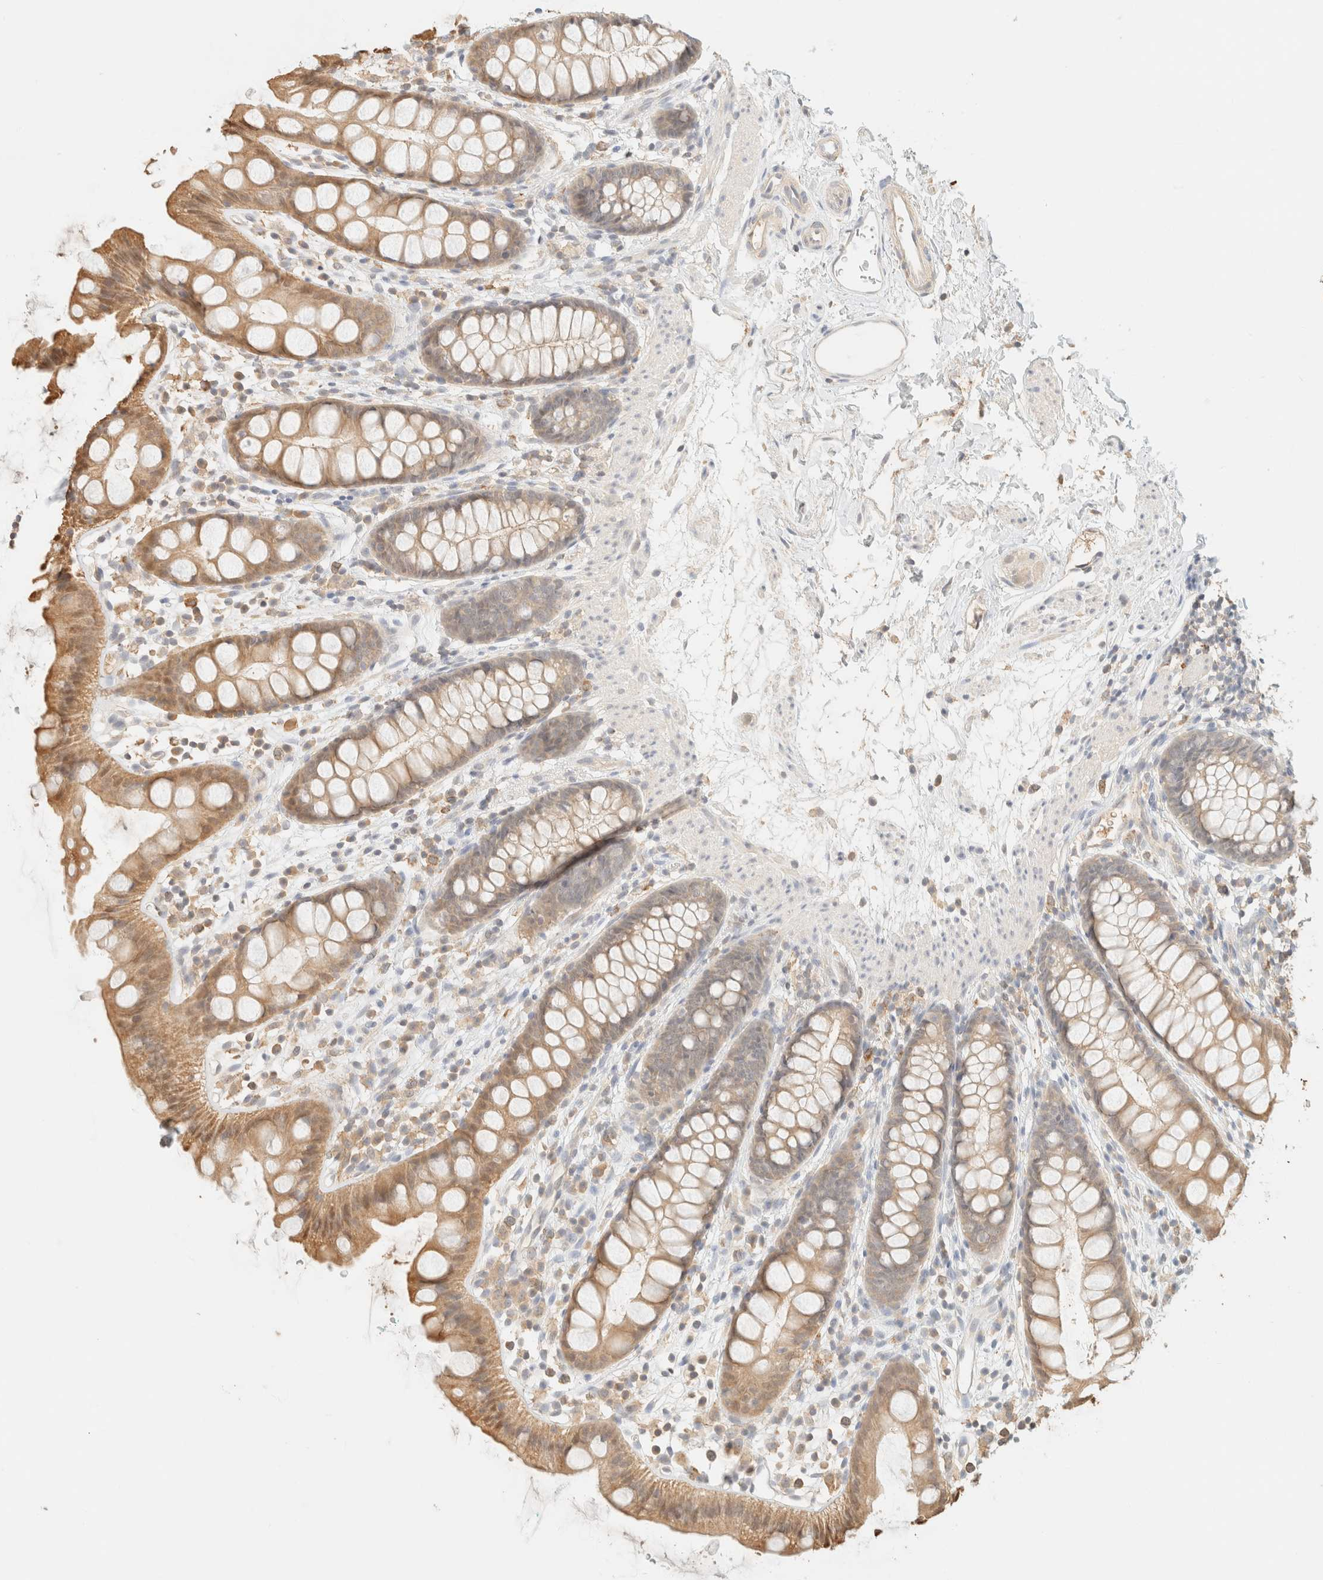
{"staining": {"intensity": "moderate", "quantity": ">75%", "location": "cytoplasmic/membranous"}, "tissue": "rectum", "cell_type": "Glandular cells", "image_type": "normal", "snomed": [{"axis": "morphology", "description": "Normal tissue, NOS"}, {"axis": "topography", "description": "Rectum"}], "caption": "Brown immunohistochemical staining in normal human rectum displays moderate cytoplasmic/membranous expression in about >75% of glandular cells.", "gene": "TIMD4", "patient": {"sex": "female", "age": 65}}